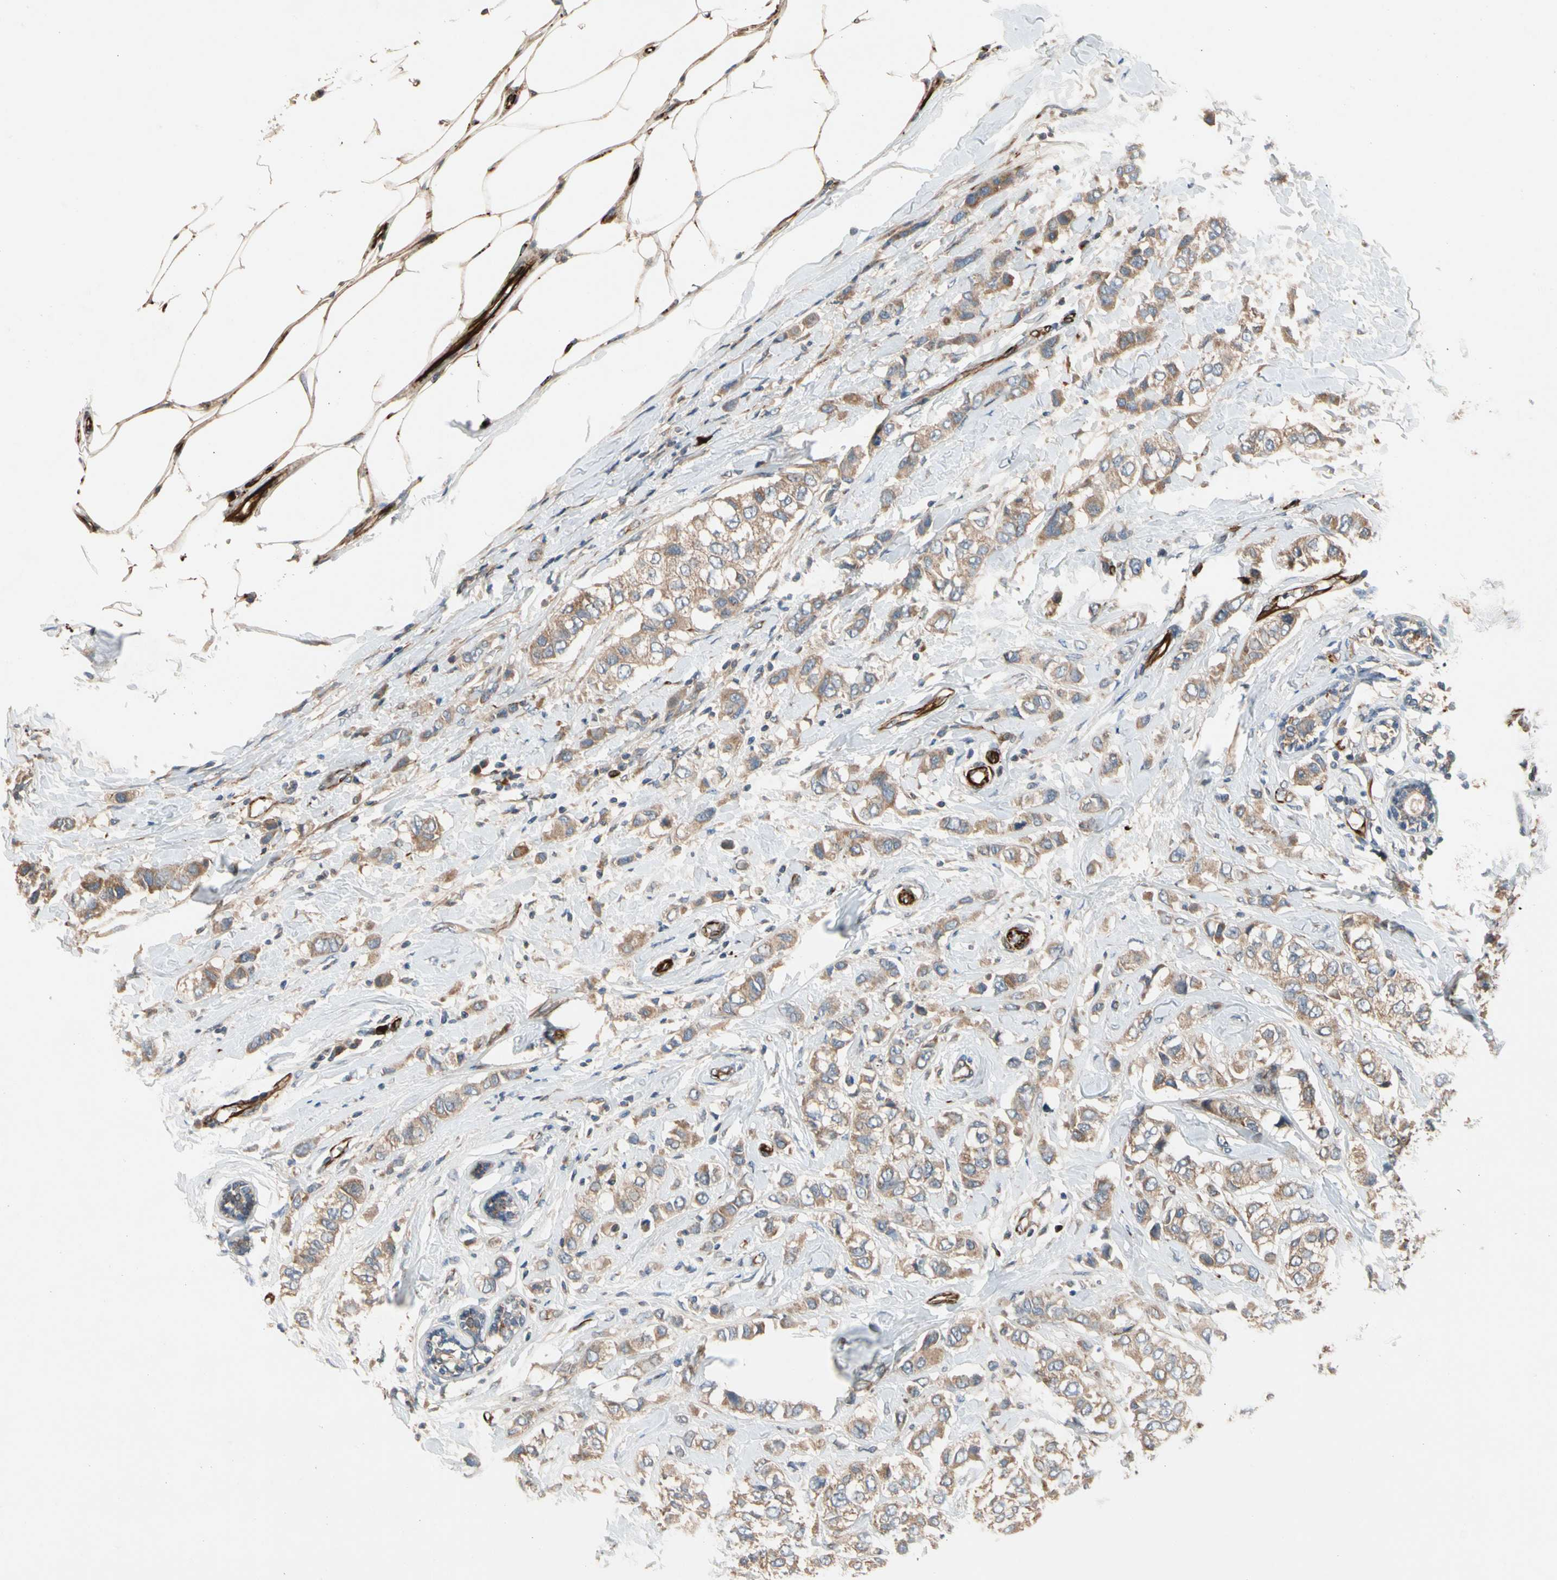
{"staining": {"intensity": "moderate", "quantity": ">75%", "location": "cytoplasmic/membranous"}, "tissue": "breast cancer", "cell_type": "Tumor cells", "image_type": "cancer", "snomed": [{"axis": "morphology", "description": "Duct carcinoma"}, {"axis": "topography", "description": "Breast"}], "caption": "The immunohistochemical stain shows moderate cytoplasmic/membranous expression in tumor cells of breast cancer tissue. The protein is stained brown, and the nuclei are stained in blue (DAB (3,3'-diaminobenzidine) IHC with brightfield microscopy, high magnification).", "gene": "FGD6", "patient": {"sex": "female", "age": 50}}